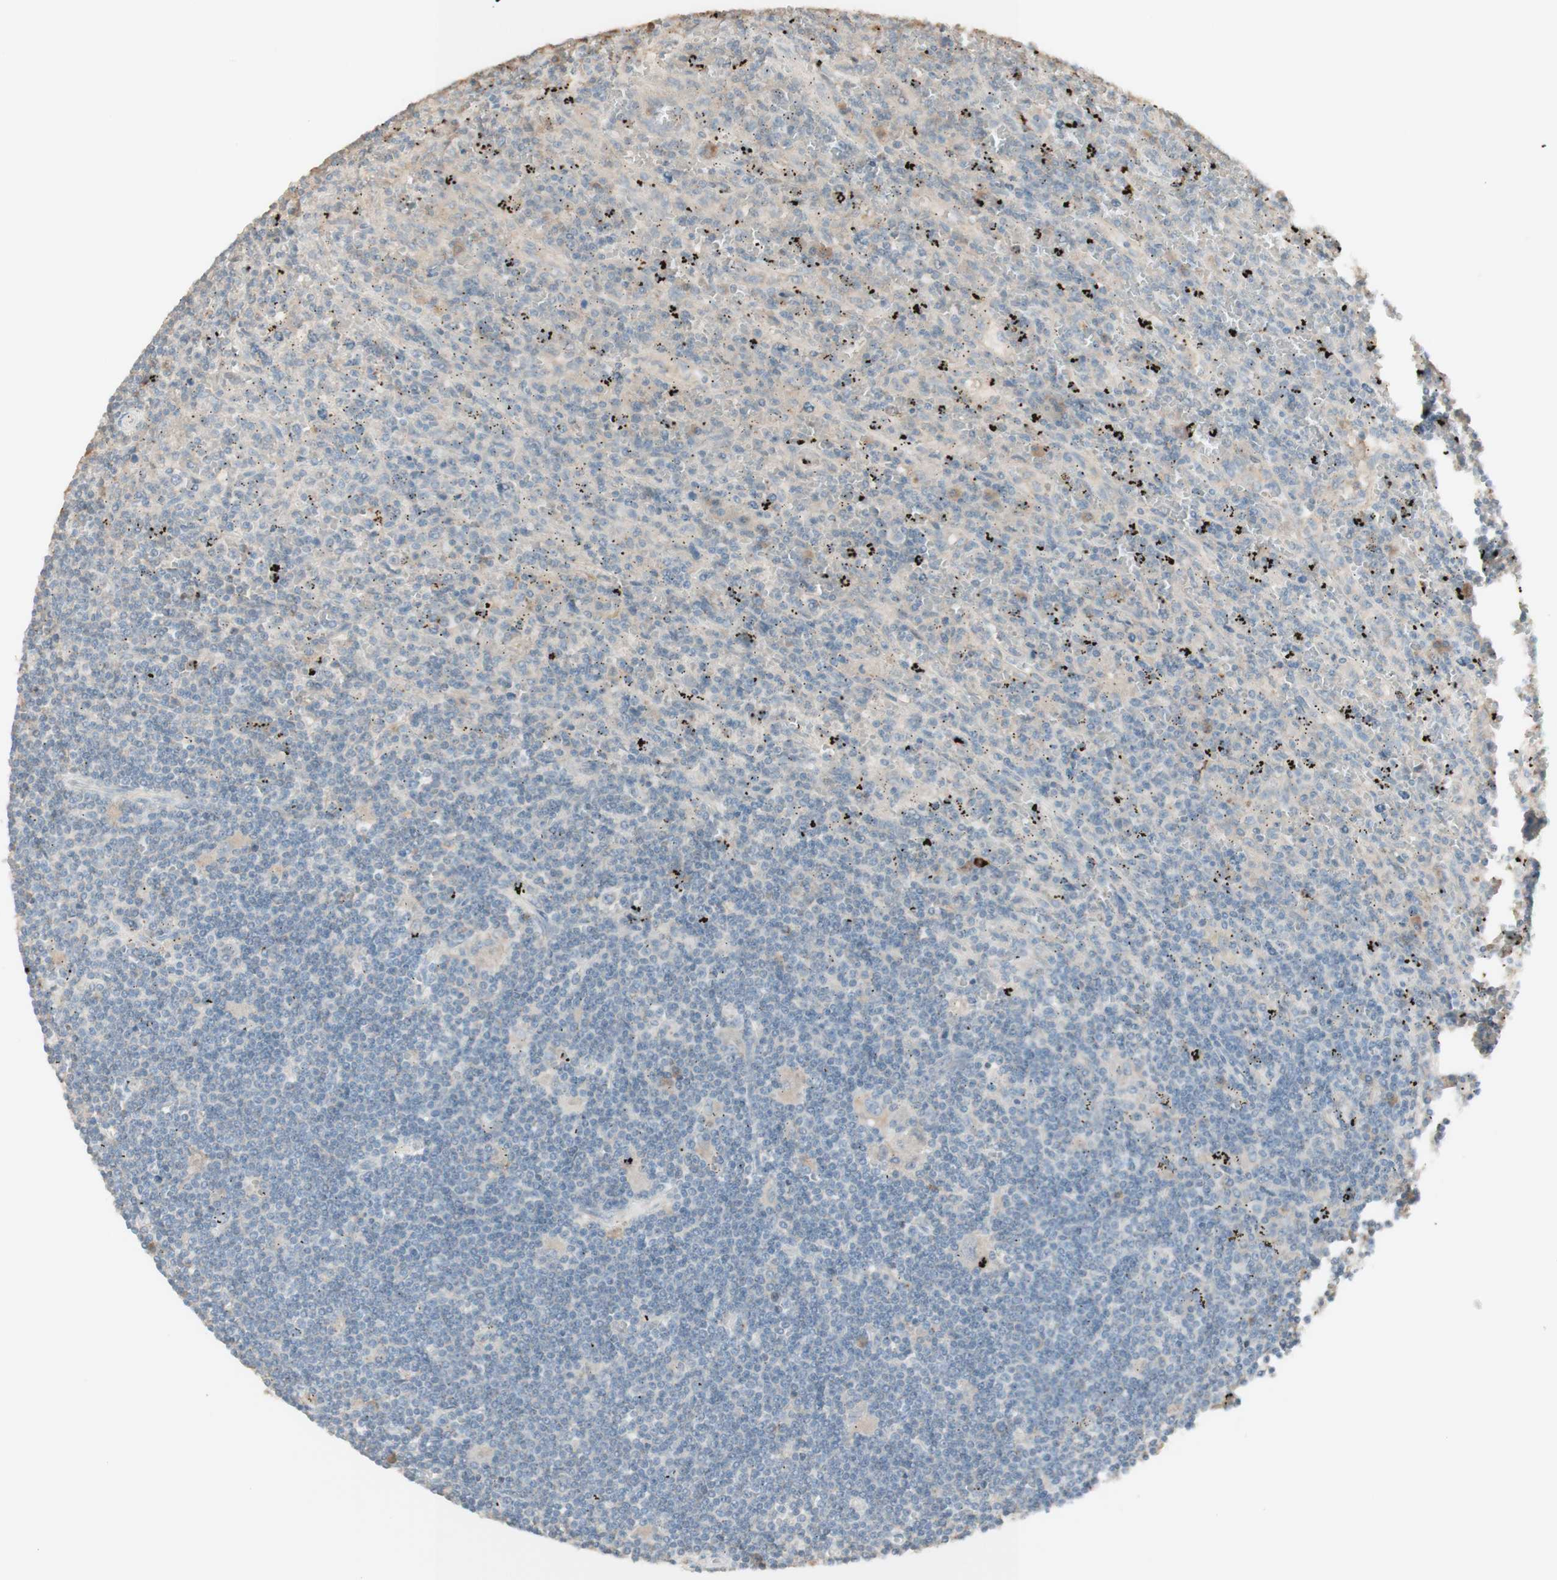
{"staining": {"intensity": "negative", "quantity": "none", "location": "none"}, "tissue": "lymphoma", "cell_type": "Tumor cells", "image_type": "cancer", "snomed": [{"axis": "morphology", "description": "Malignant lymphoma, non-Hodgkin's type, Low grade"}, {"axis": "topography", "description": "Spleen"}], "caption": "Lymphoma was stained to show a protein in brown. There is no significant positivity in tumor cells. (DAB immunohistochemistry, high magnification).", "gene": "IFNG", "patient": {"sex": "male", "age": 76}}